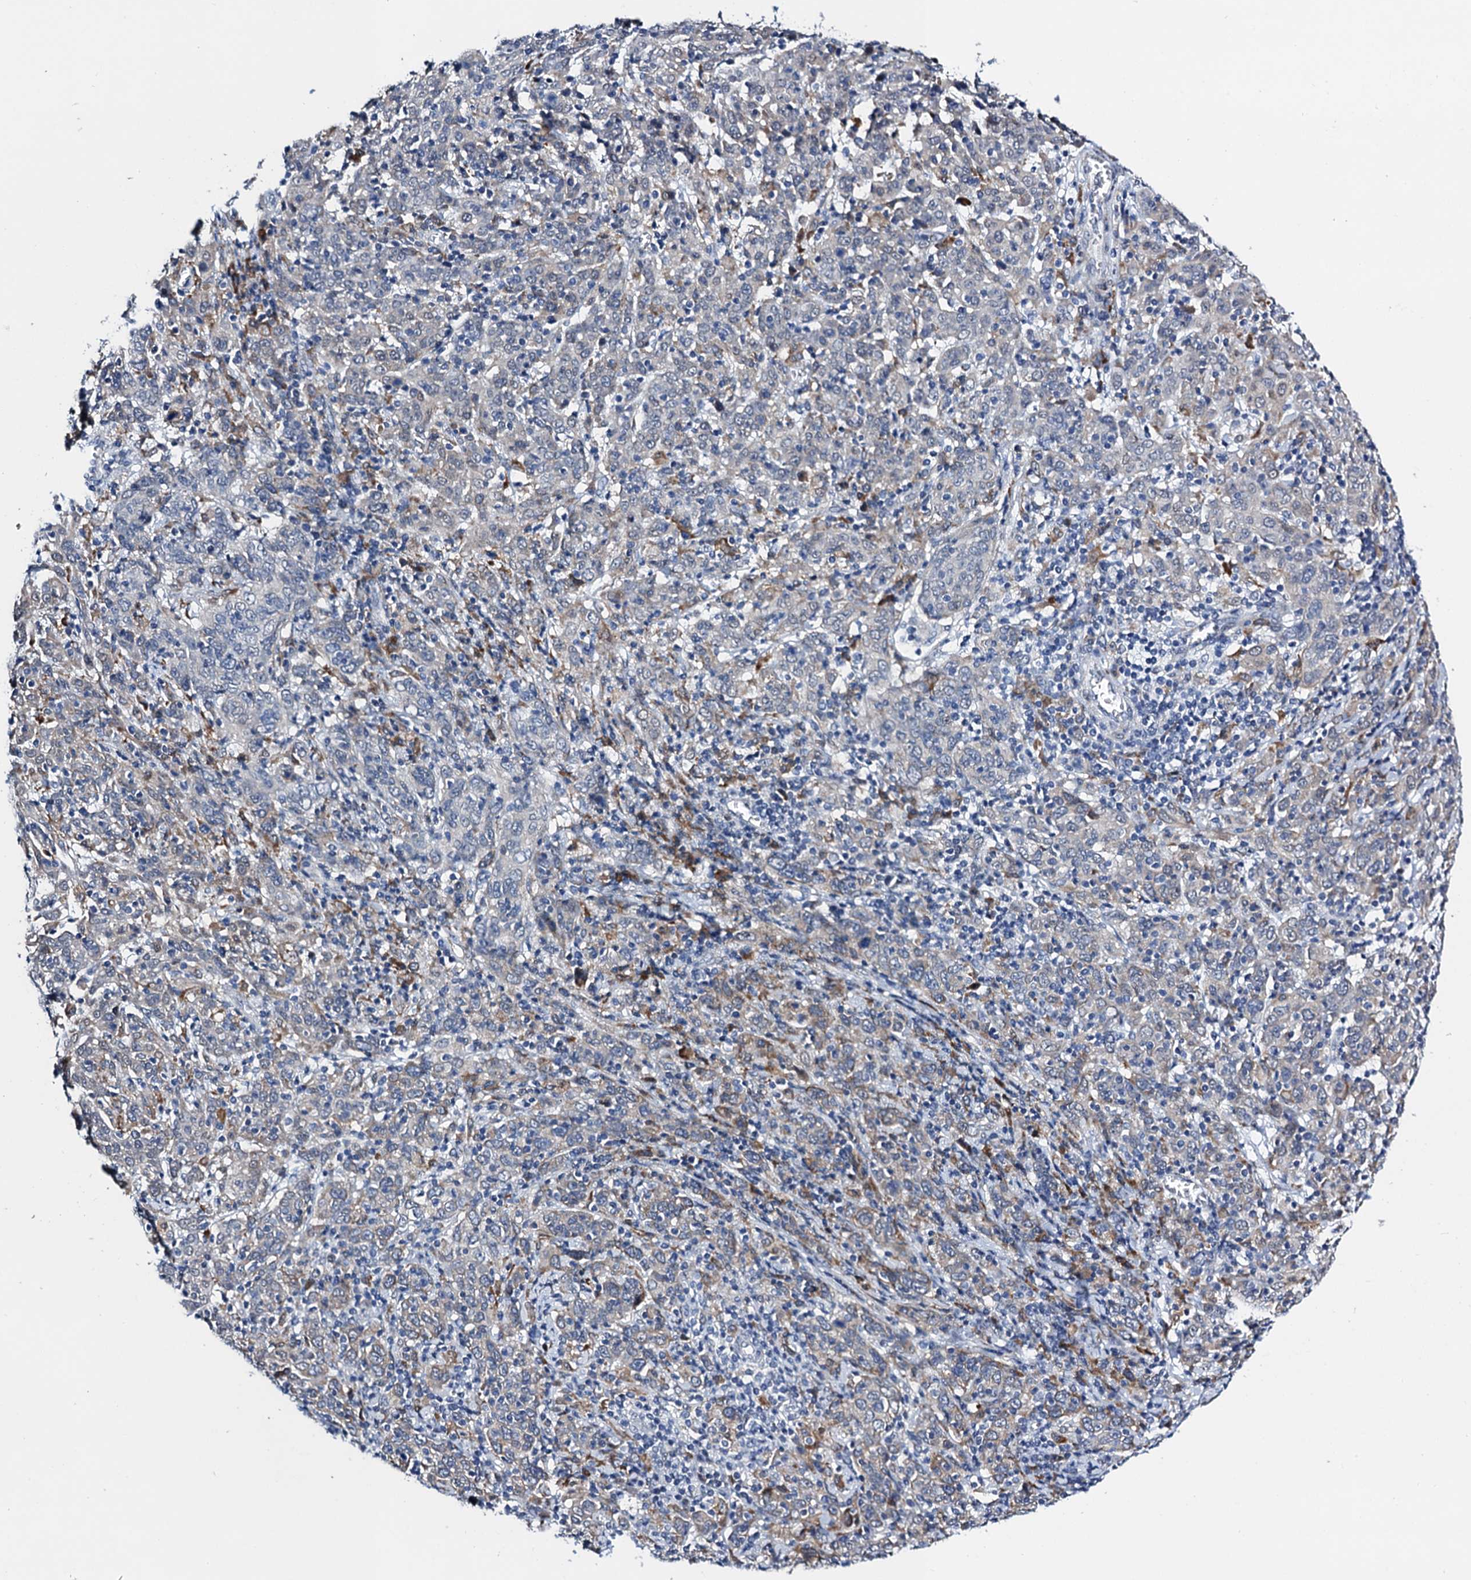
{"staining": {"intensity": "negative", "quantity": "none", "location": "none"}, "tissue": "cervical cancer", "cell_type": "Tumor cells", "image_type": "cancer", "snomed": [{"axis": "morphology", "description": "Squamous cell carcinoma, NOS"}, {"axis": "topography", "description": "Cervix"}], "caption": "This is an IHC micrograph of squamous cell carcinoma (cervical). There is no staining in tumor cells.", "gene": "SLC7A10", "patient": {"sex": "female", "age": 67}}